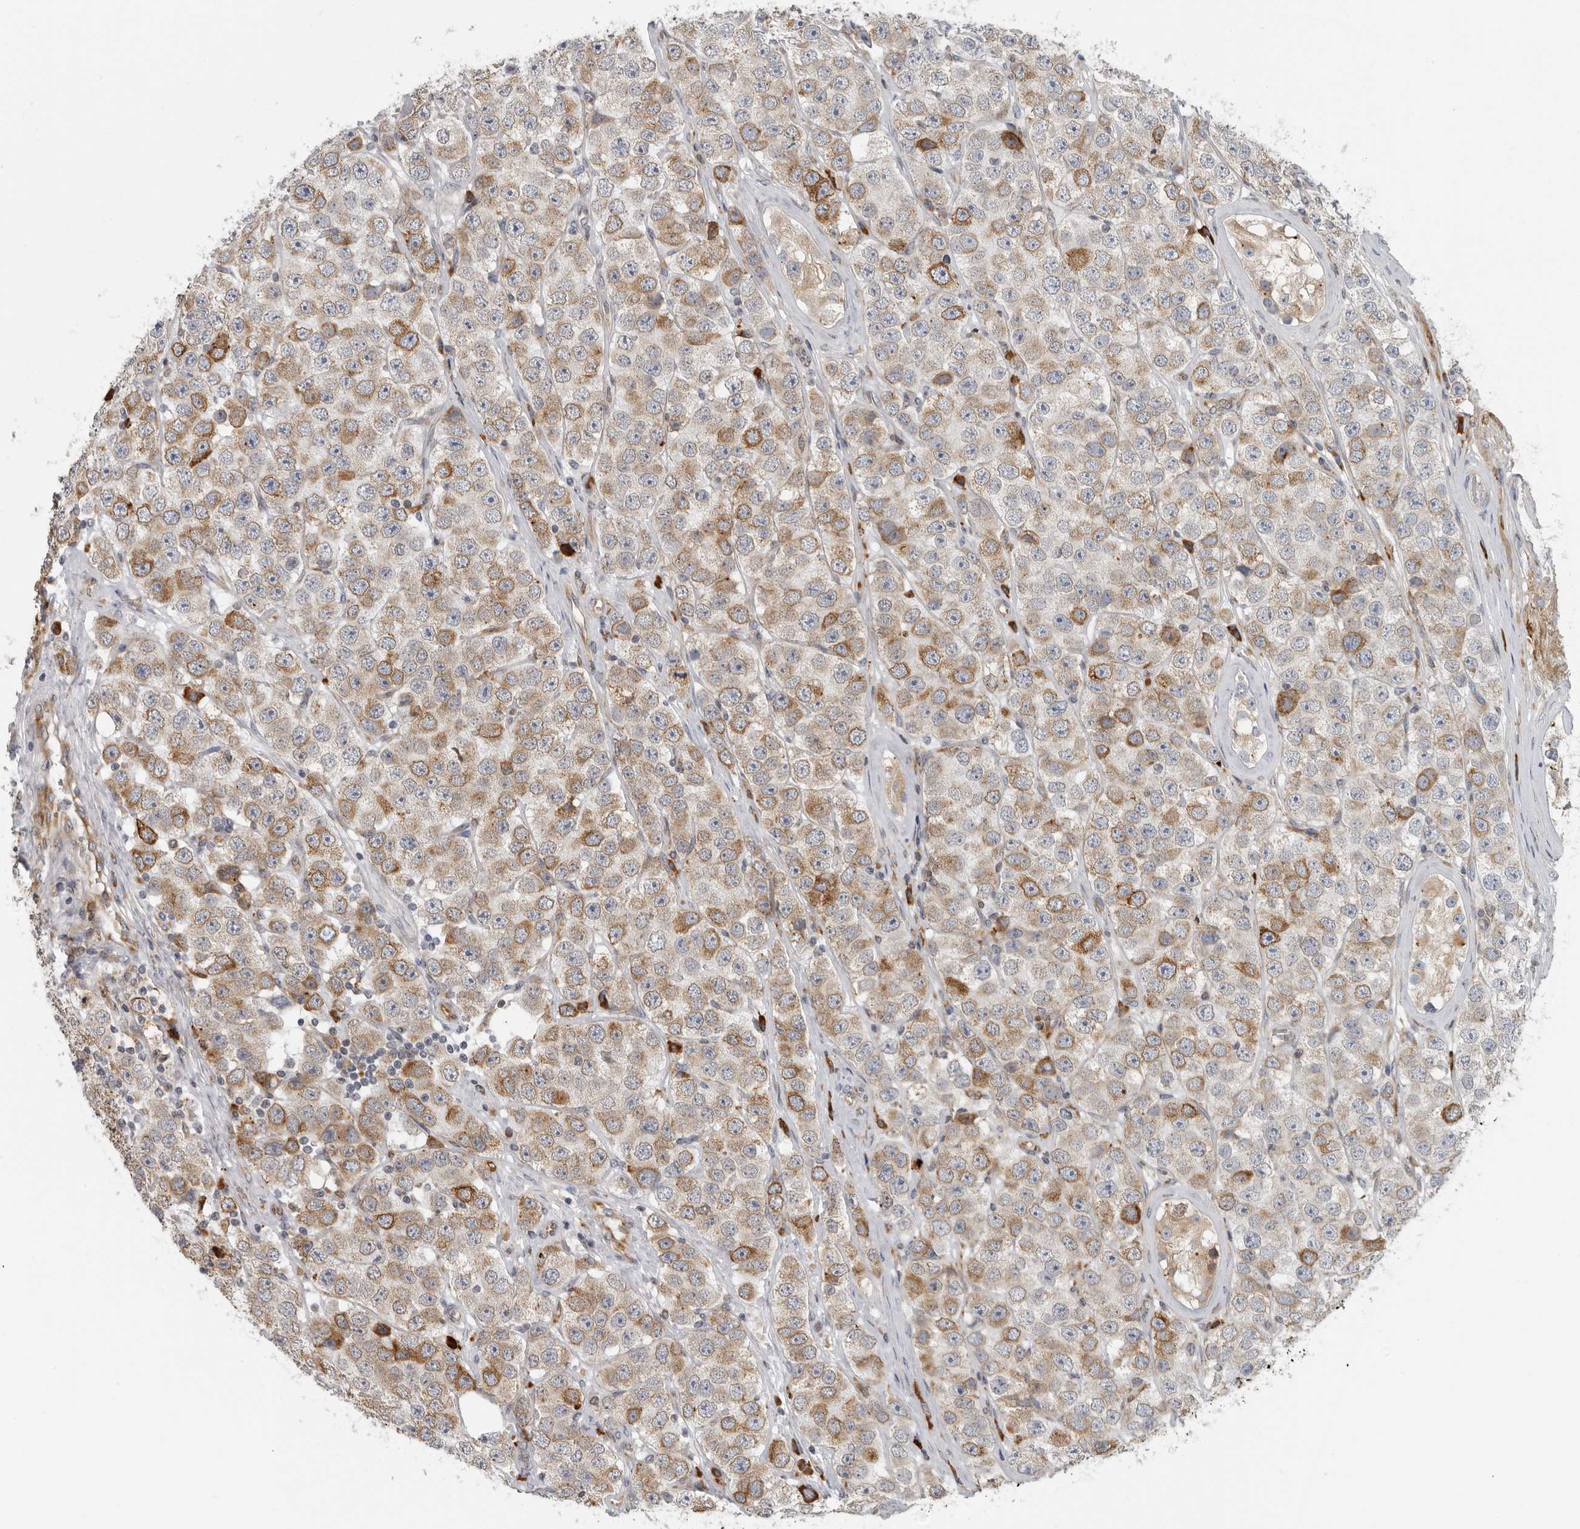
{"staining": {"intensity": "moderate", "quantity": ">75%", "location": "cytoplasmic/membranous"}, "tissue": "testis cancer", "cell_type": "Tumor cells", "image_type": "cancer", "snomed": [{"axis": "morphology", "description": "Seminoma, NOS"}, {"axis": "topography", "description": "Testis"}], "caption": "This is an image of IHC staining of testis cancer, which shows moderate expression in the cytoplasmic/membranous of tumor cells.", "gene": "ALPK2", "patient": {"sex": "male", "age": 28}}